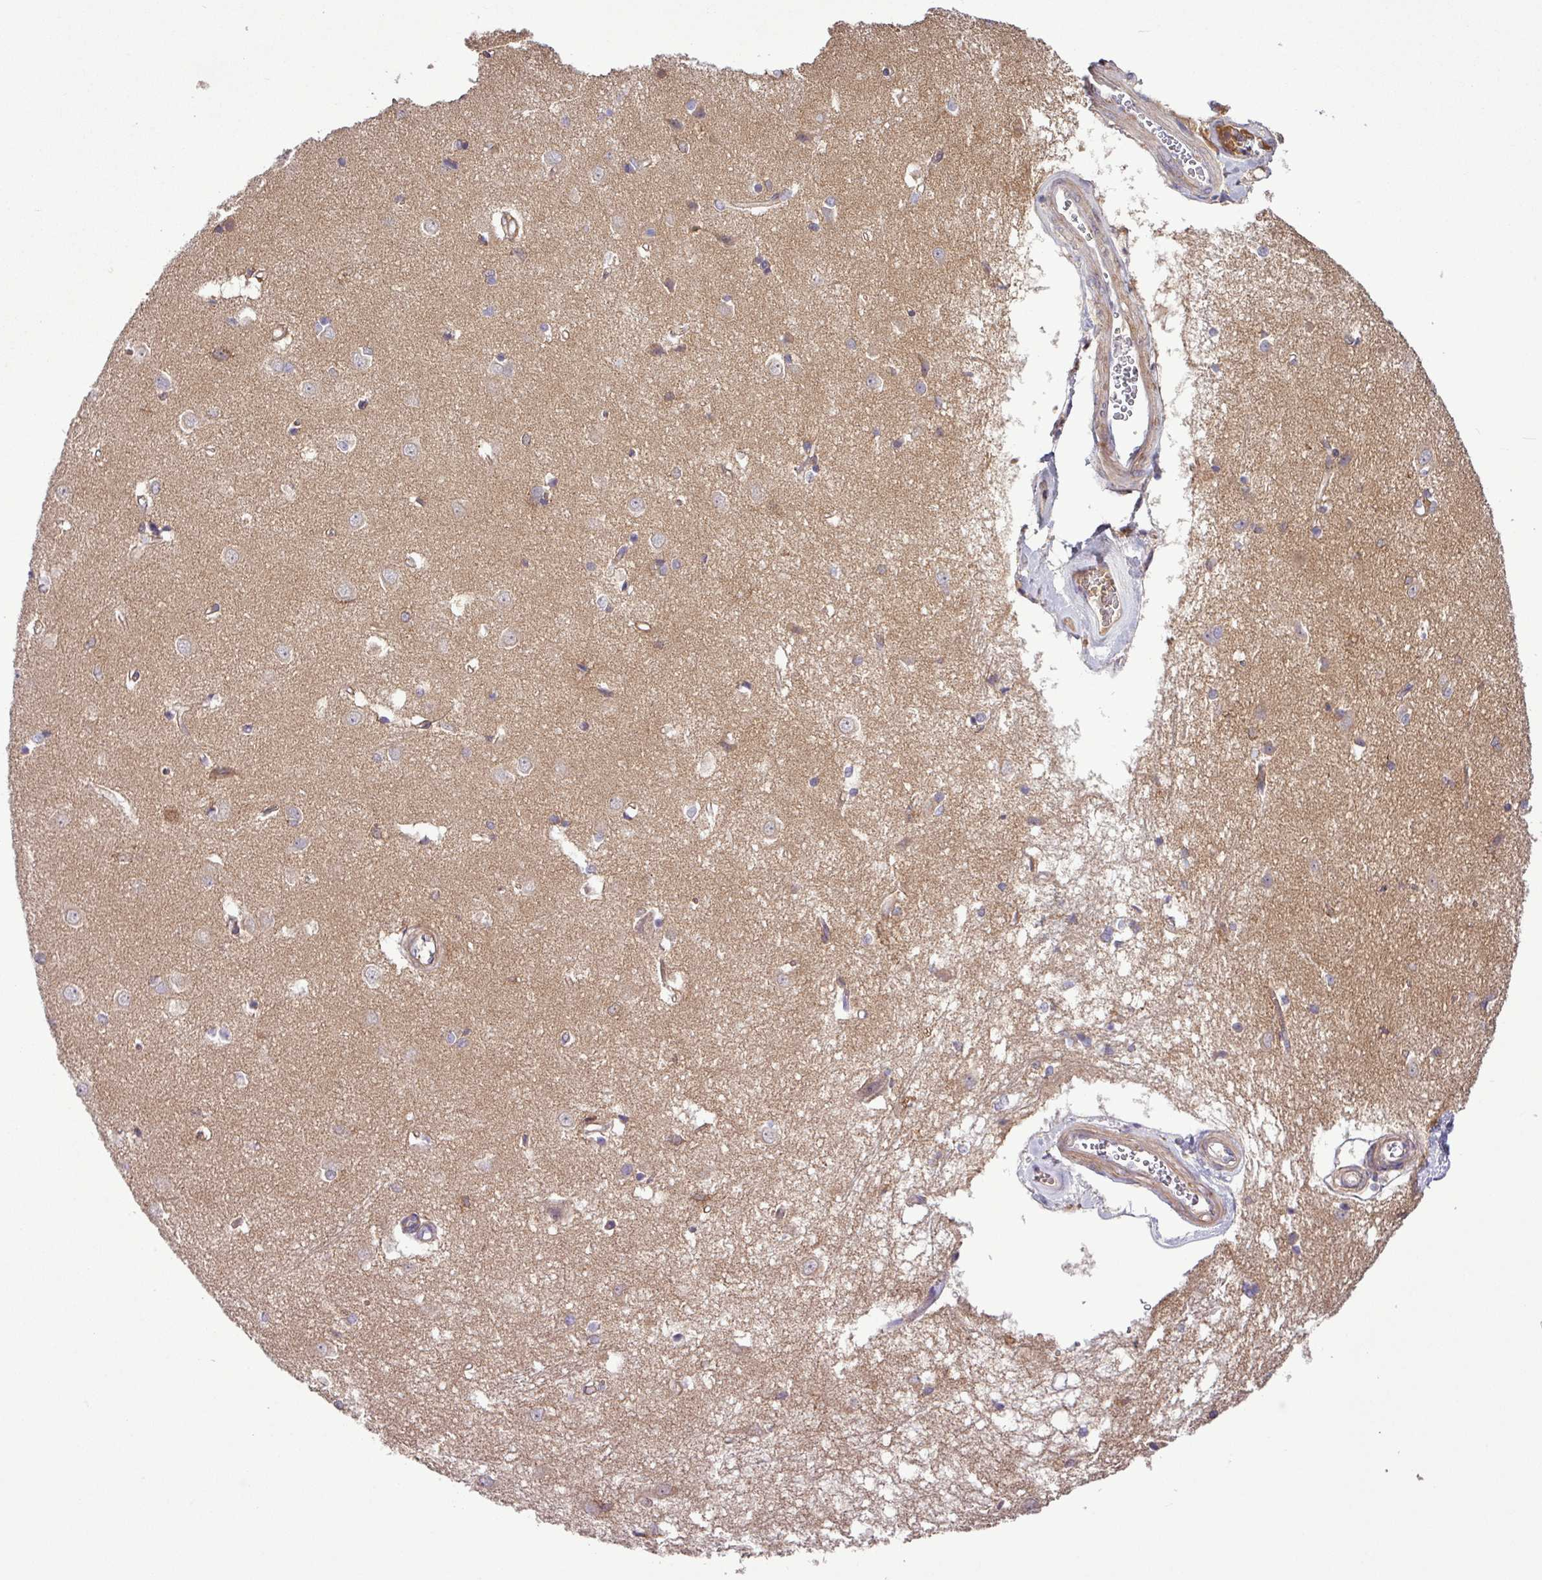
{"staining": {"intensity": "negative", "quantity": "none", "location": "none"}, "tissue": "caudate", "cell_type": "Glial cells", "image_type": "normal", "snomed": [{"axis": "morphology", "description": "Normal tissue, NOS"}, {"axis": "topography", "description": "Lateral ventricle wall"}], "caption": "DAB (3,3'-diaminobenzidine) immunohistochemical staining of benign caudate exhibits no significant expression in glial cells. (Brightfield microscopy of DAB (3,3'-diaminobenzidine) immunohistochemistry at high magnification).", "gene": "XIAP", "patient": {"sex": "male", "age": 37}}